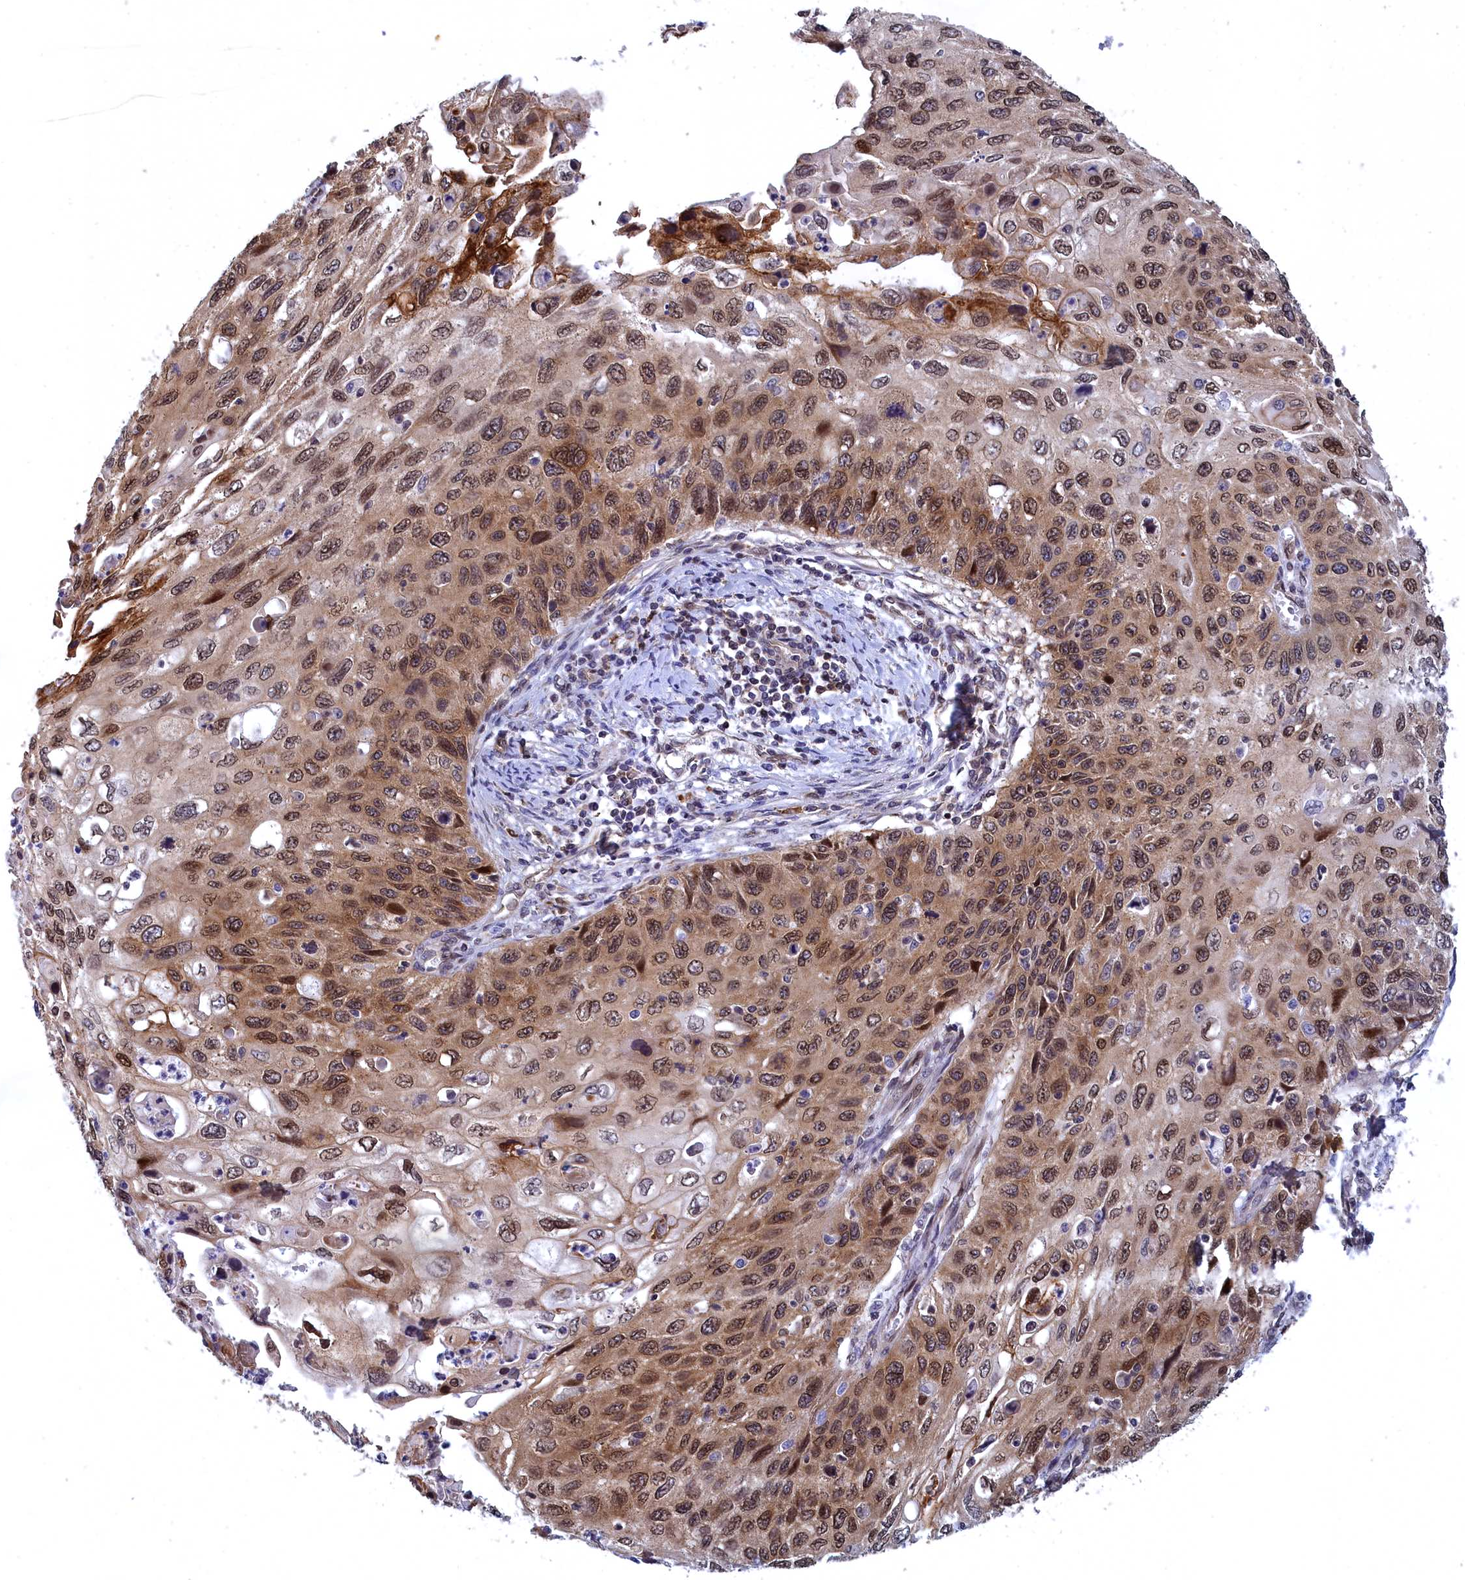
{"staining": {"intensity": "moderate", "quantity": ">75%", "location": "nuclear"}, "tissue": "cervical cancer", "cell_type": "Tumor cells", "image_type": "cancer", "snomed": [{"axis": "morphology", "description": "Squamous cell carcinoma, NOS"}, {"axis": "topography", "description": "Cervix"}], "caption": "The histopathology image displays immunohistochemical staining of squamous cell carcinoma (cervical). There is moderate nuclear expression is appreciated in about >75% of tumor cells. The staining was performed using DAB to visualize the protein expression in brown, while the nuclei were stained in blue with hematoxylin (Magnification: 20x).", "gene": "NAA10", "patient": {"sex": "female", "age": 70}}